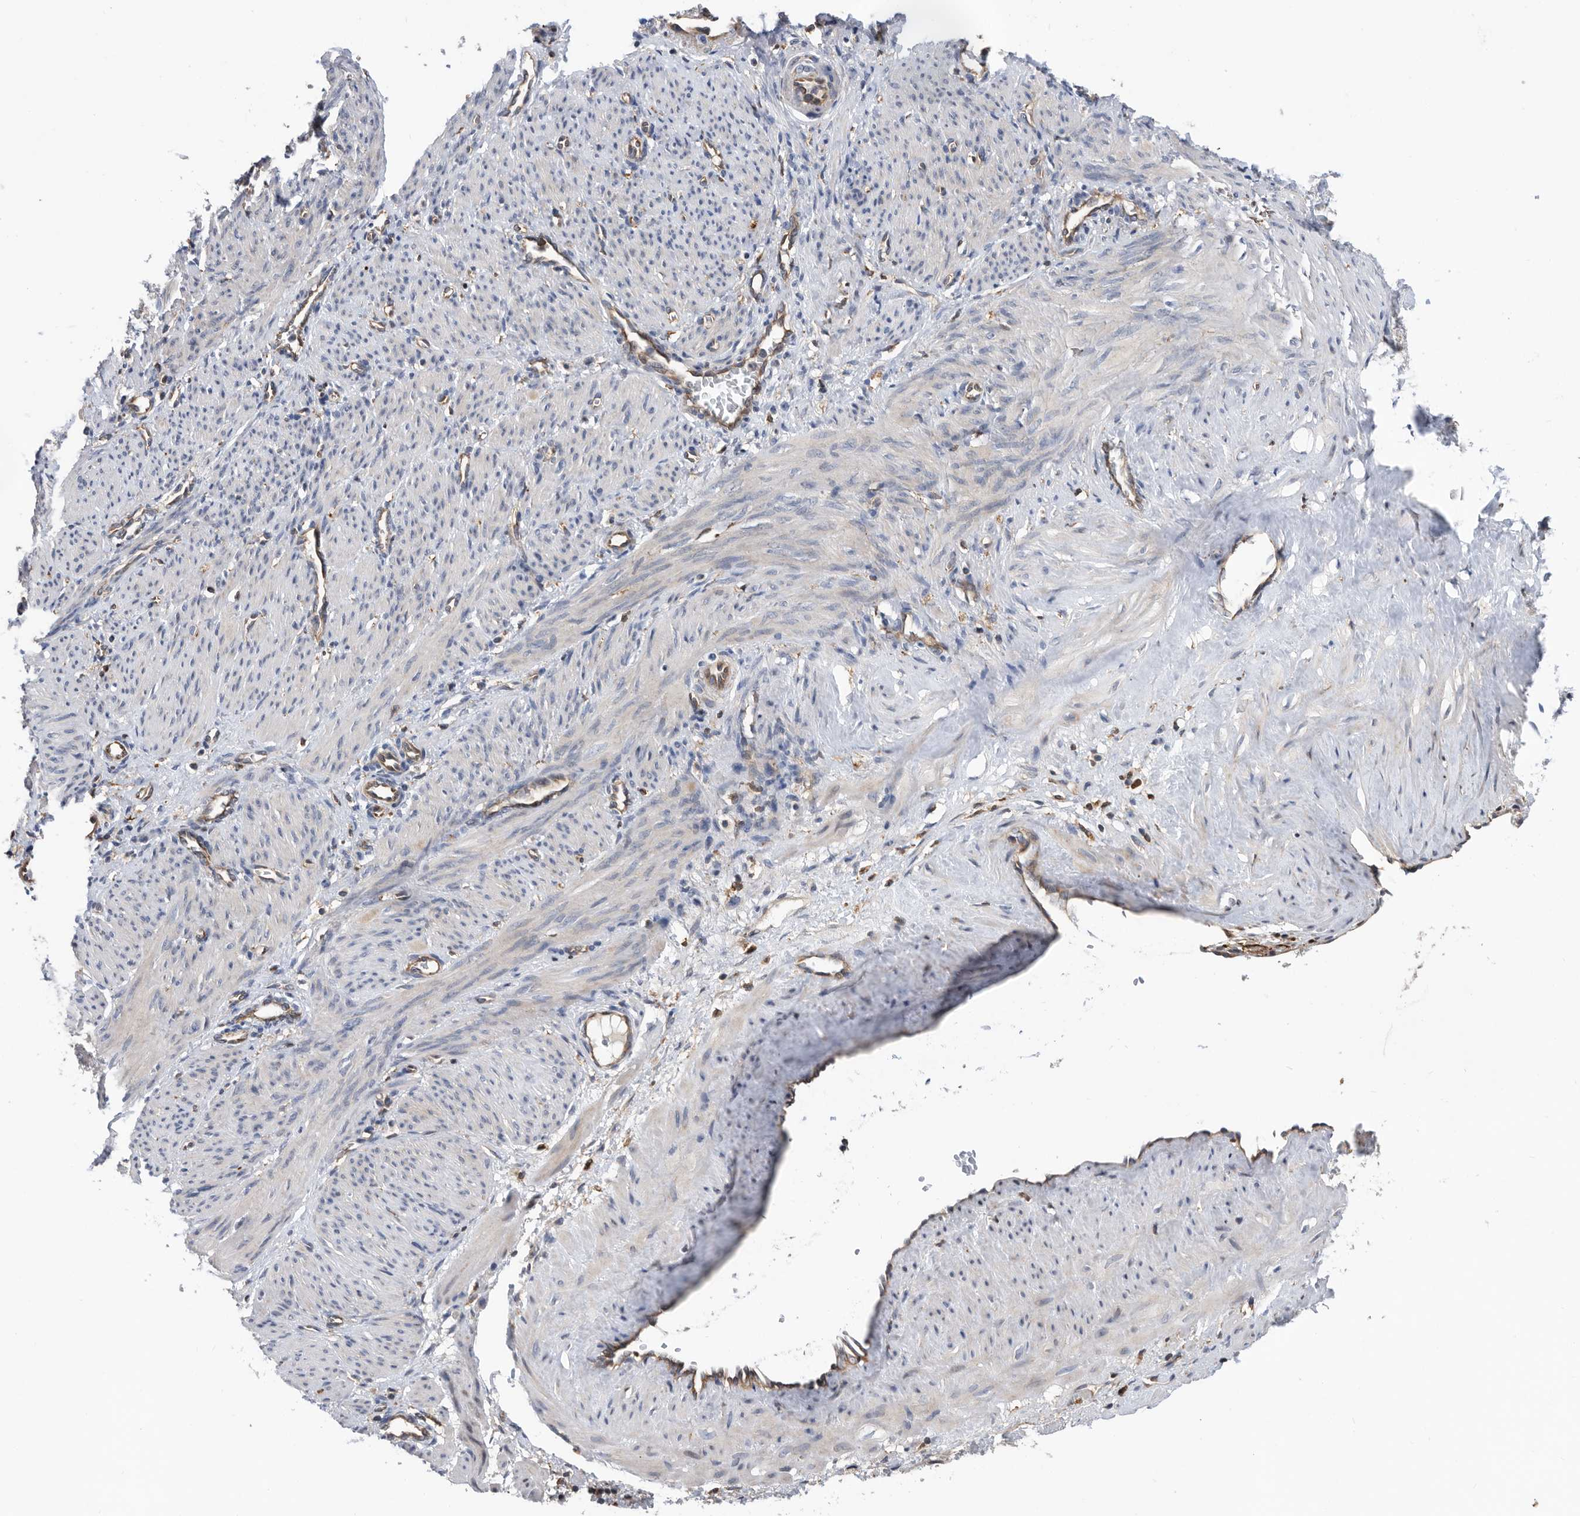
{"staining": {"intensity": "negative", "quantity": "none", "location": "none"}, "tissue": "smooth muscle", "cell_type": "Smooth muscle cells", "image_type": "normal", "snomed": [{"axis": "morphology", "description": "Normal tissue, NOS"}, {"axis": "topography", "description": "Endometrium"}], "caption": "IHC histopathology image of normal human smooth muscle stained for a protein (brown), which demonstrates no staining in smooth muscle cells.", "gene": "ATAD2", "patient": {"sex": "female", "age": 33}}